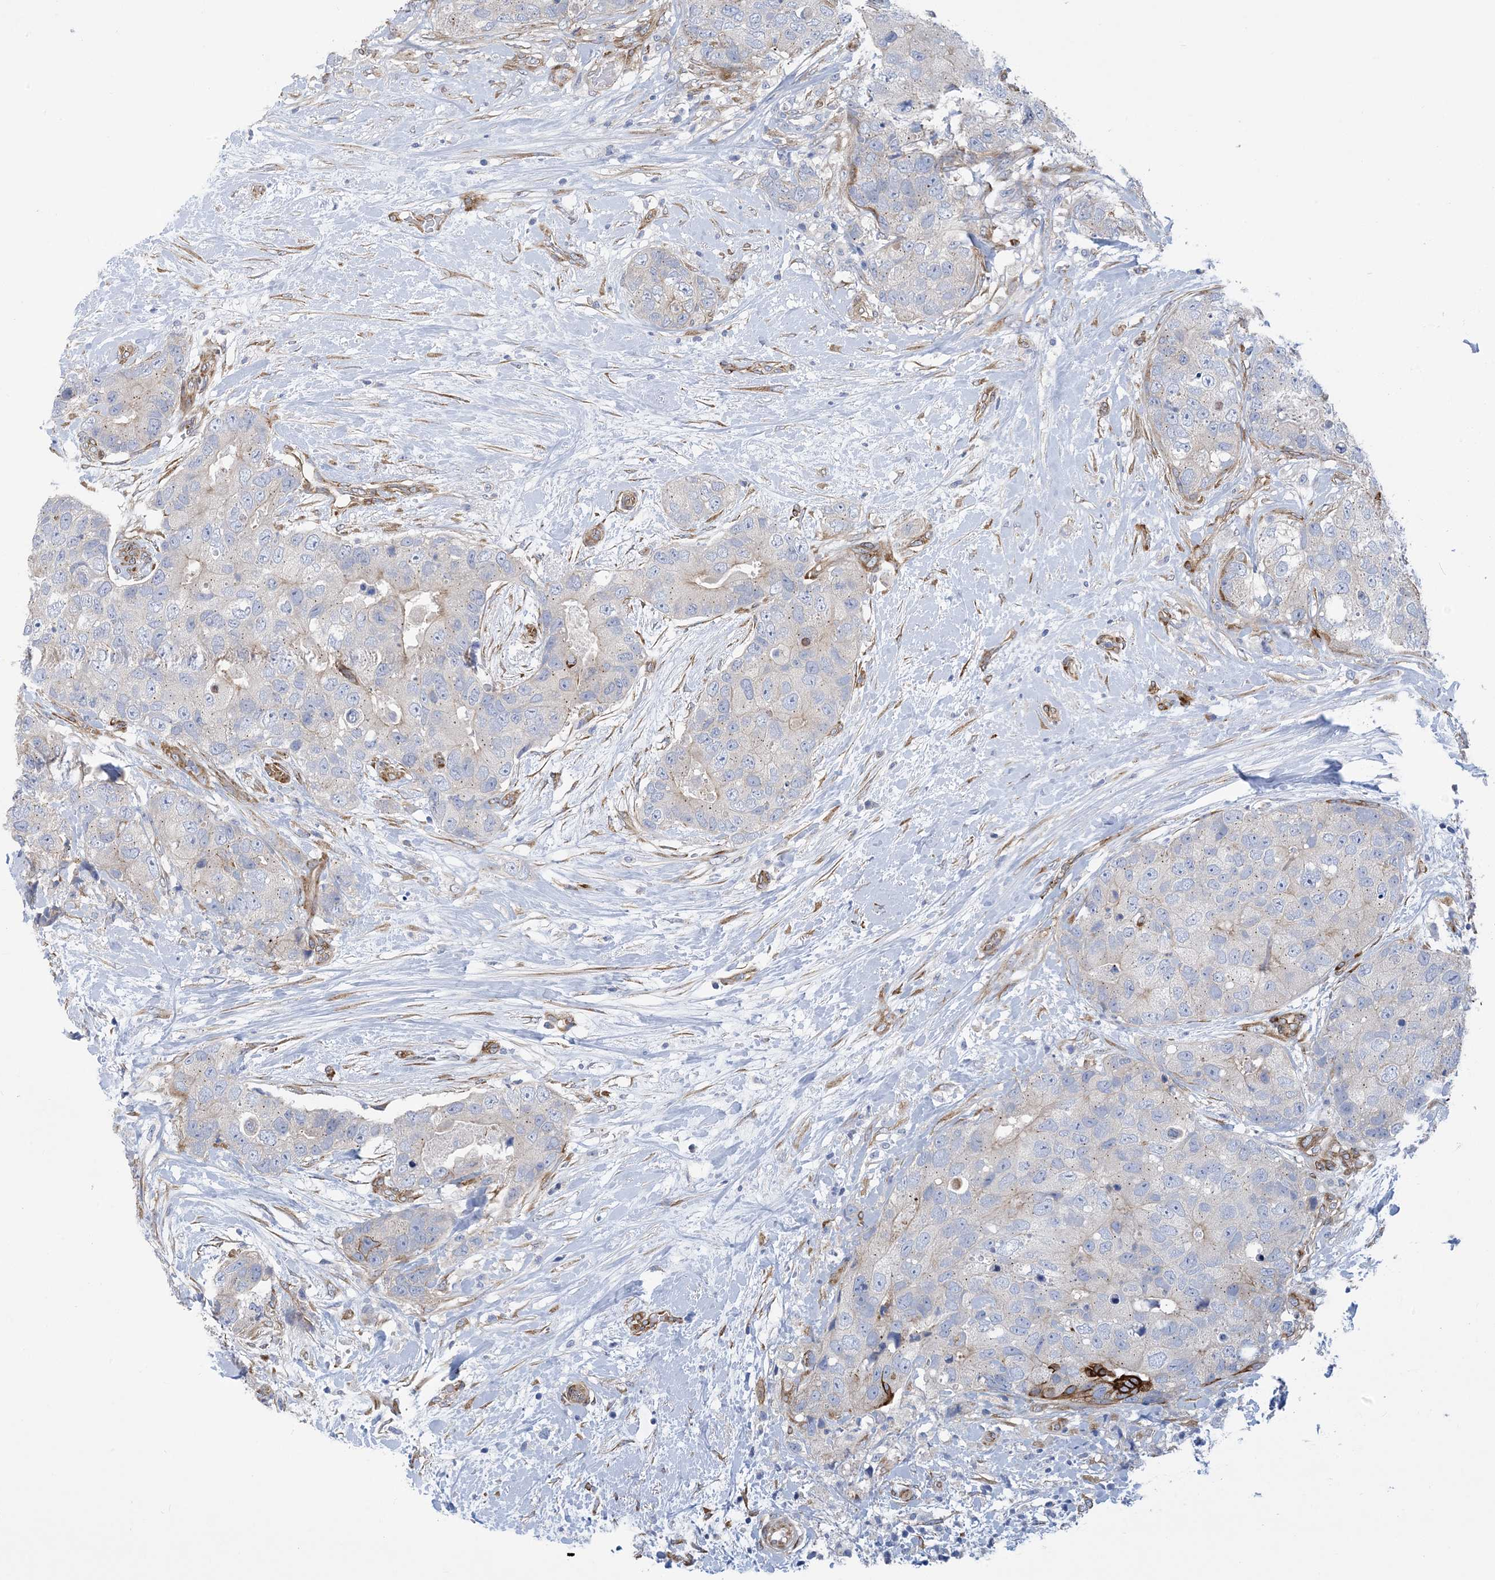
{"staining": {"intensity": "negative", "quantity": "none", "location": "none"}, "tissue": "breast cancer", "cell_type": "Tumor cells", "image_type": "cancer", "snomed": [{"axis": "morphology", "description": "Duct carcinoma"}, {"axis": "topography", "description": "Breast"}], "caption": "A photomicrograph of breast cancer stained for a protein shows no brown staining in tumor cells. (DAB (3,3'-diaminobenzidine) immunohistochemistry (IHC), high magnification).", "gene": "RBMS3", "patient": {"sex": "female", "age": 62}}